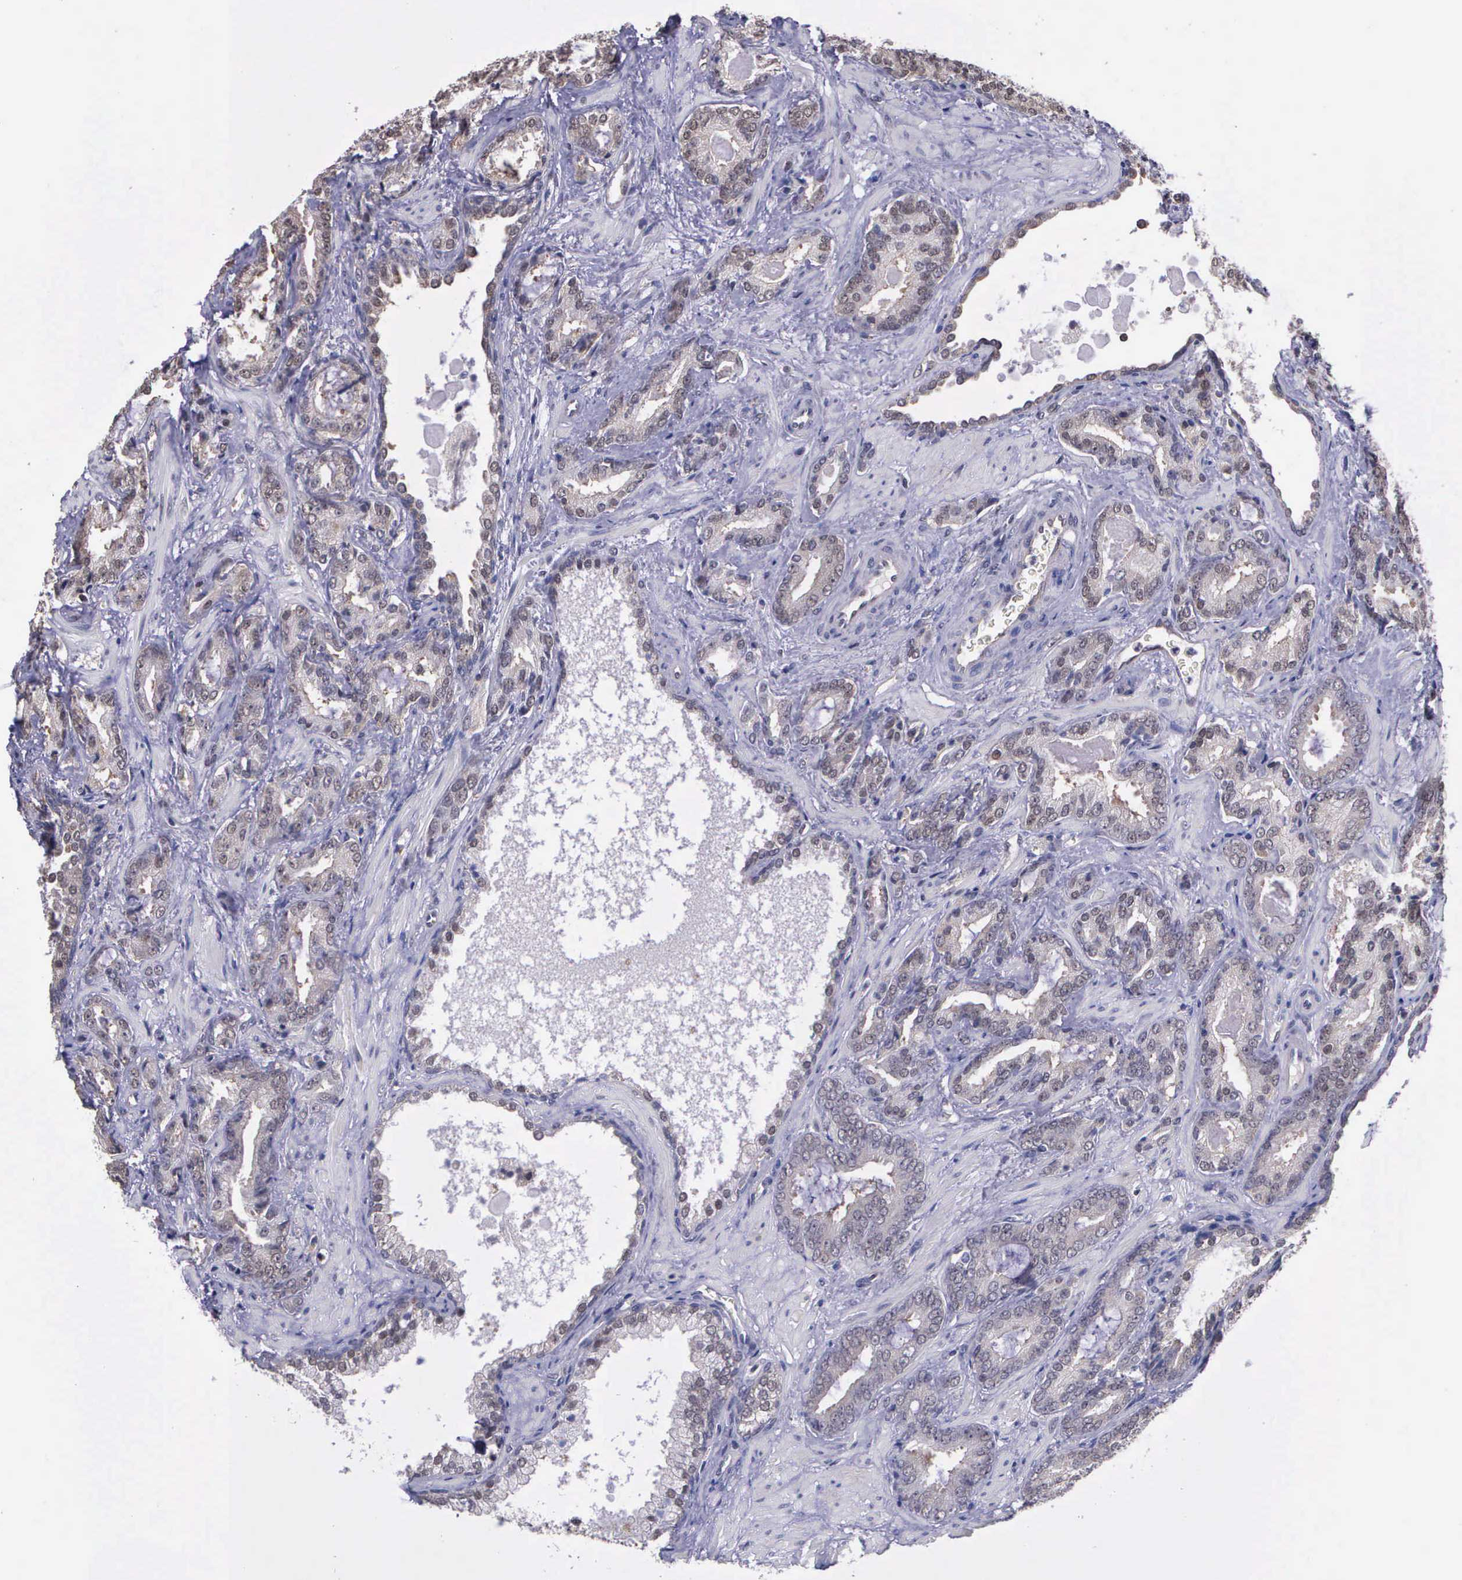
{"staining": {"intensity": "weak", "quantity": "25%-75%", "location": "cytoplasmic/membranous"}, "tissue": "prostate cancer", "cell_type": "Tumor cells", "image_type": "cancer", "snomed": [{"axis": "morphology", "description": "Adenocarcinoma, Medium grade"}, {"axis": "topography", "description": "Prostate"}], "caption": "This photomicrograph shows prostate medium-grade adenocarcinoma stained with IHC to label a protein in brown. The cytoplasmic/membranous of tumor cells show weak positivity for the protein. Nuclei are counter-stained blue.", "gene": "PSMC1", "patient": {"sex": "male", "age": 64}}